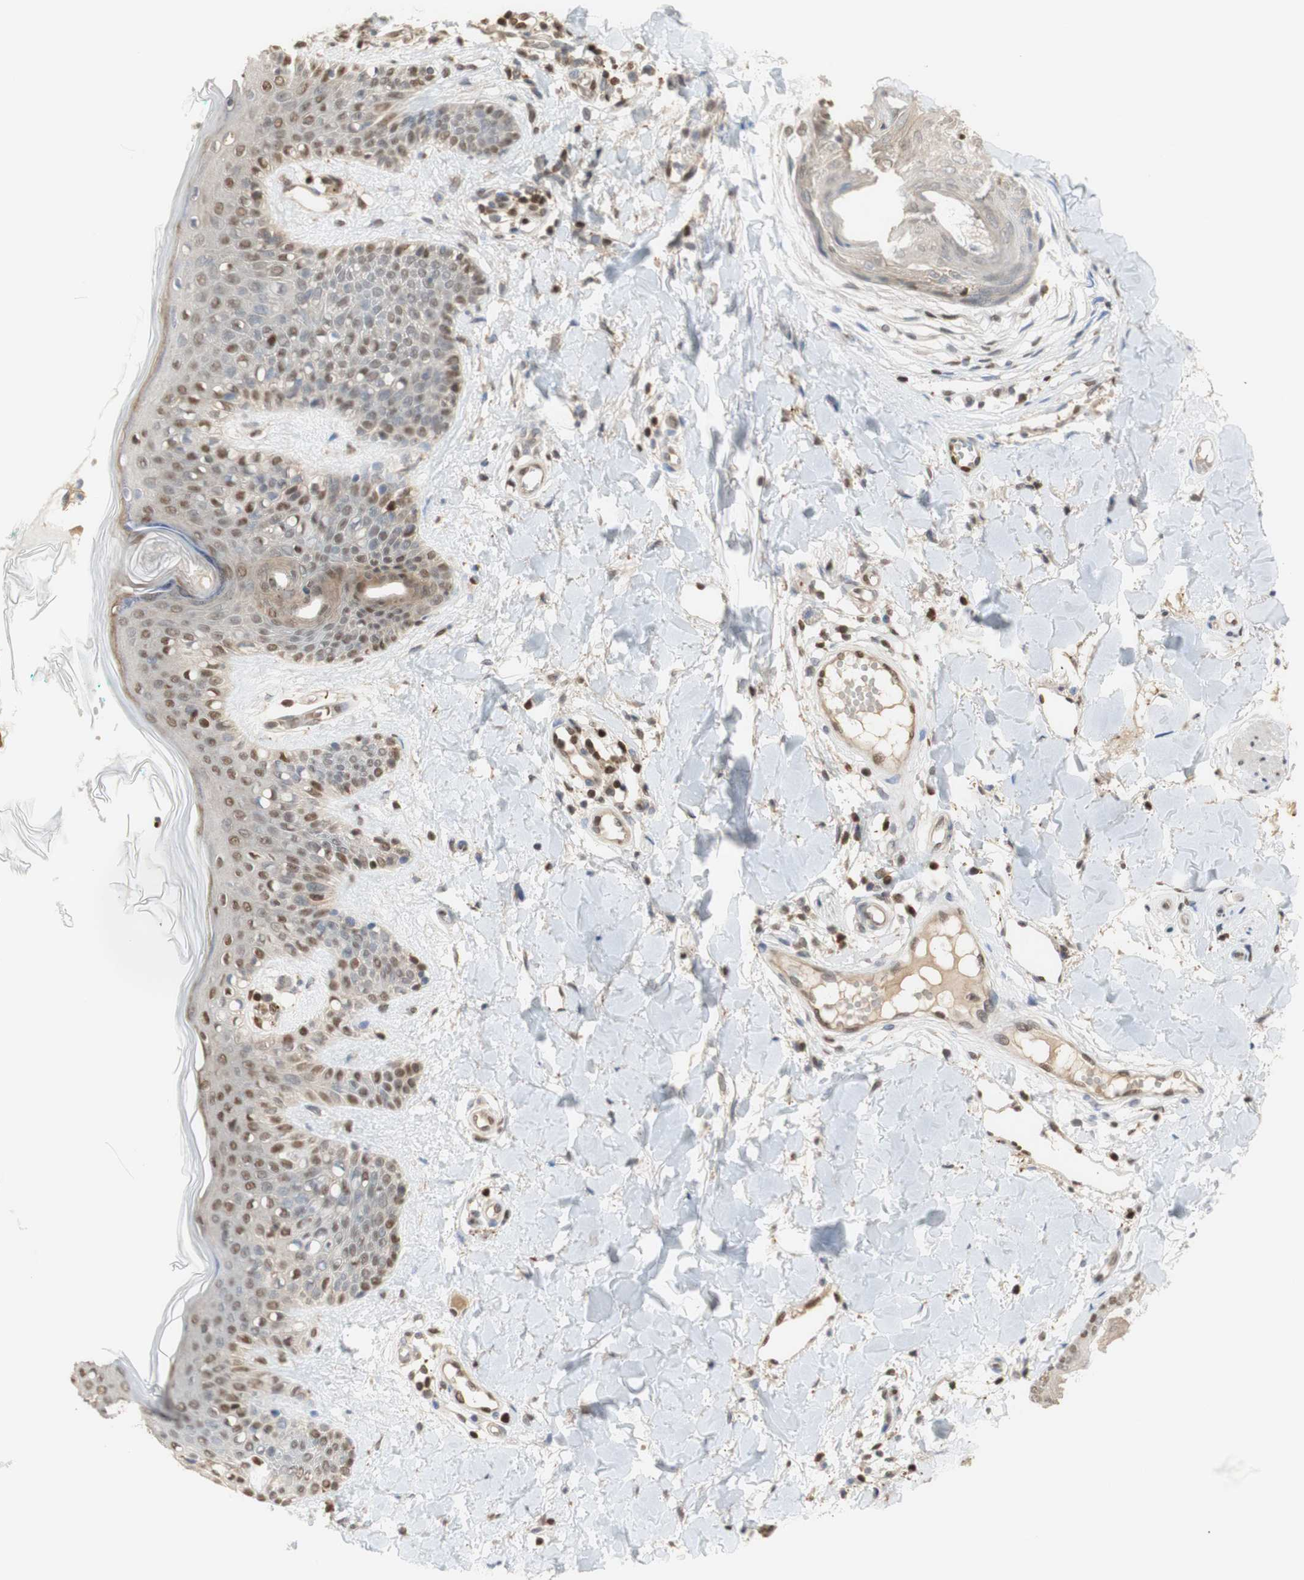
{"staining": {"intensity": "moderate", "quantity": ">75%", "location": "nuclear"}, "tissue": "skin", "cell_type": "Fibroblasts", "image_type": "normal", "snomed": [{"axis": "morphology", "description": "Normal tissue, NOS"}, {"axis": "topography", "description": "Skin"}], "caption": "Protein staining displays moderate nuclear positivity in about >75% of fibroblasts in normal skin.", "gene": "NAP1L4", "patient": {"sex": "male", "age": 16}}